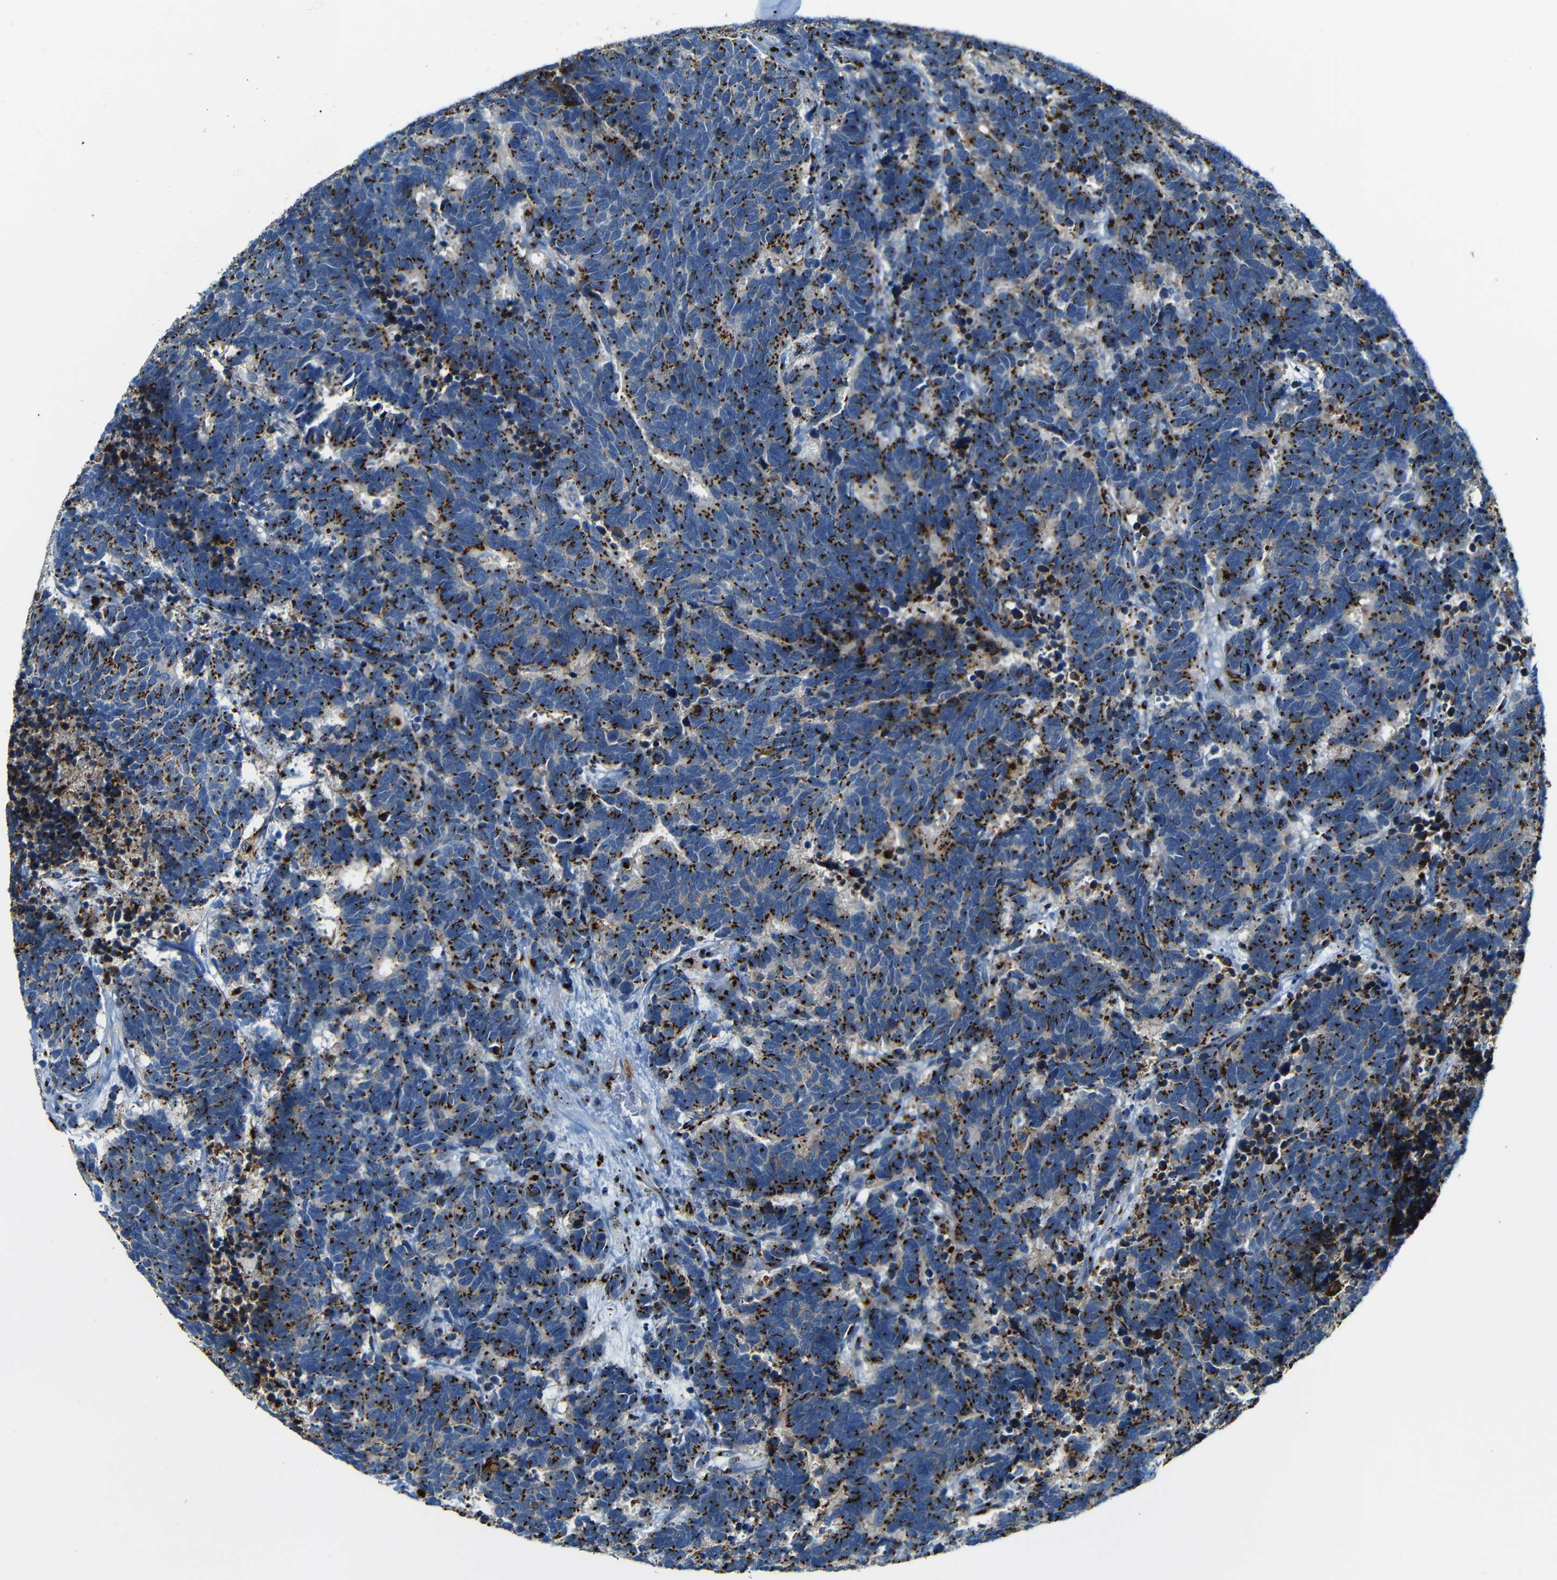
{"staining": {"intensity": "strong", "quantity": "25%-75%", "location": "cytoplasmic/membranous"}, "tissue": "carcinoid", "cell_type": "Tumor cells", "image_type": "cancer", "snomed": [{"axis": "morphology", "description": "Carcinoma, NOS"}, {"axis": "morphology", "description": "Carcinoid, malignant, NOS"}, {"axis": "topography", "description": "Urinary bladder"}], "caption": "A photomicrograph of human carcinoid stained for a protein shows strong cytoplasmic/membranous brown staining in tumor cells.", "gene": "TGOLN2", "patient": {"sex": "male", "age": 57}}